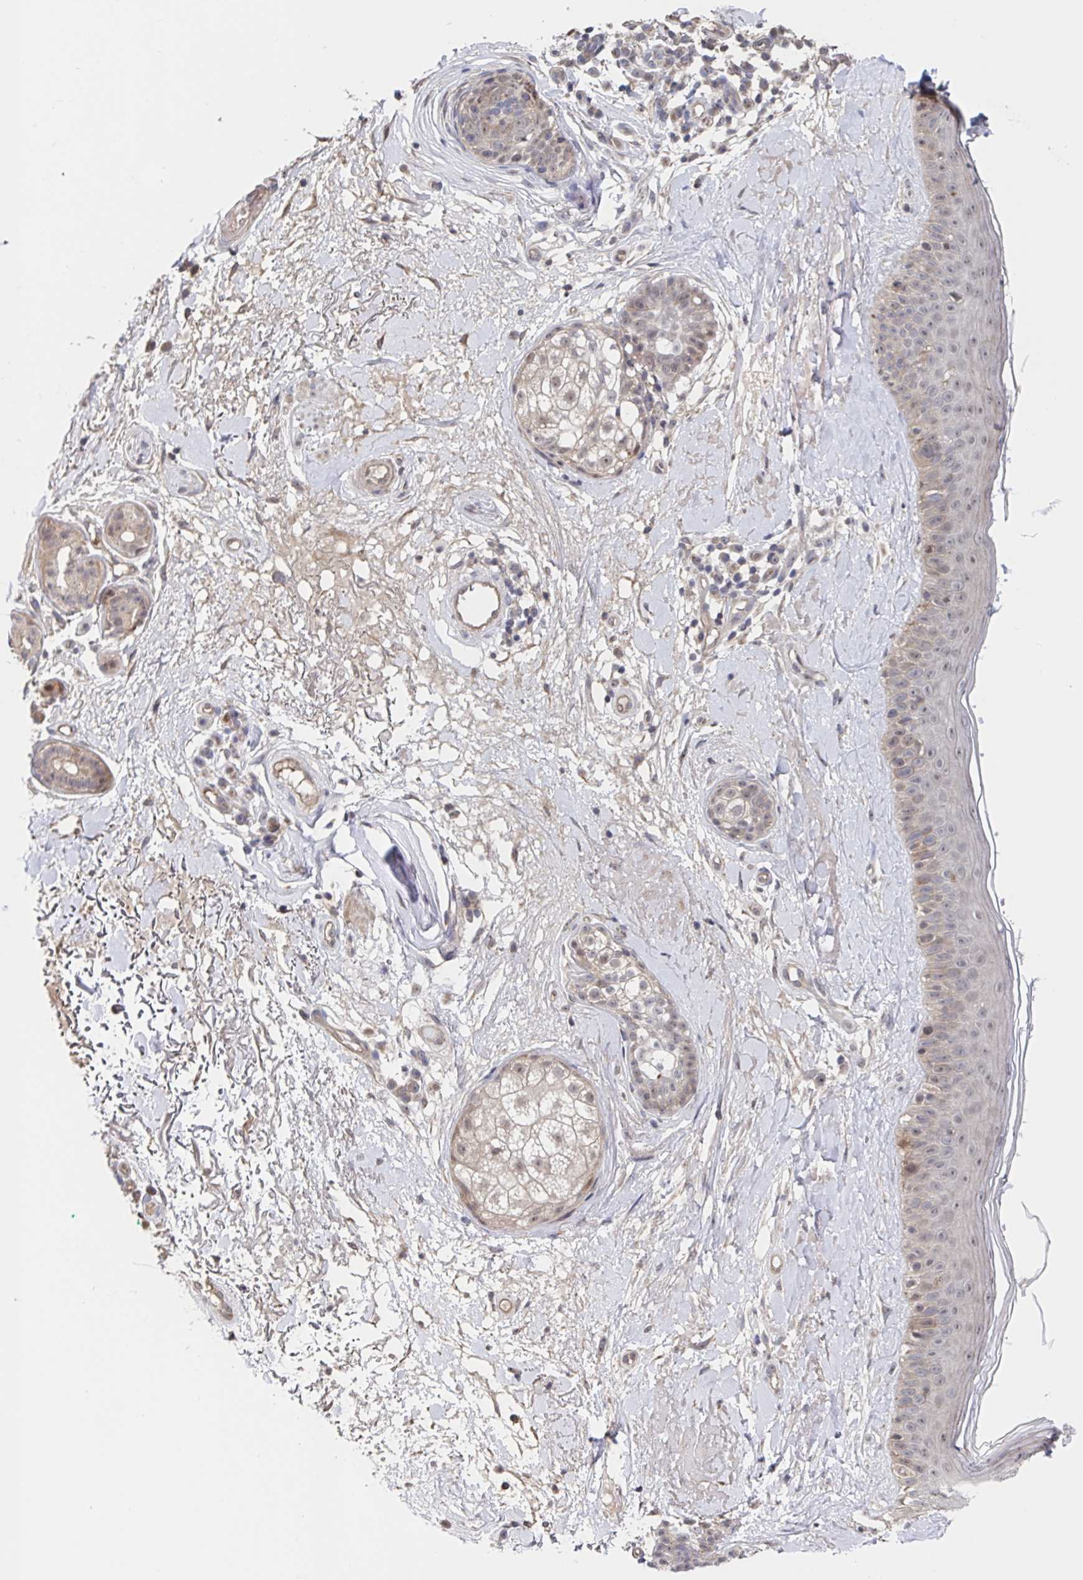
{"staining": {"intensity": "negative", "quantity": "none", "location": "none"}, "tissue": "skin", "cell_type": "Fibroblasts", "image_type": "normal", "snomed": [{"axis": "morphology", "description": "Normal tissue, NOS"}, {"axis": "topography", "description": "Skin"}], "caption": "This is an immunohistochemistry (IHC) image of unremarkable human skin. There is no positivity in fibroblasts.", "gene": "DHRS12", "patient": {"sex": "male", "age": 73}}